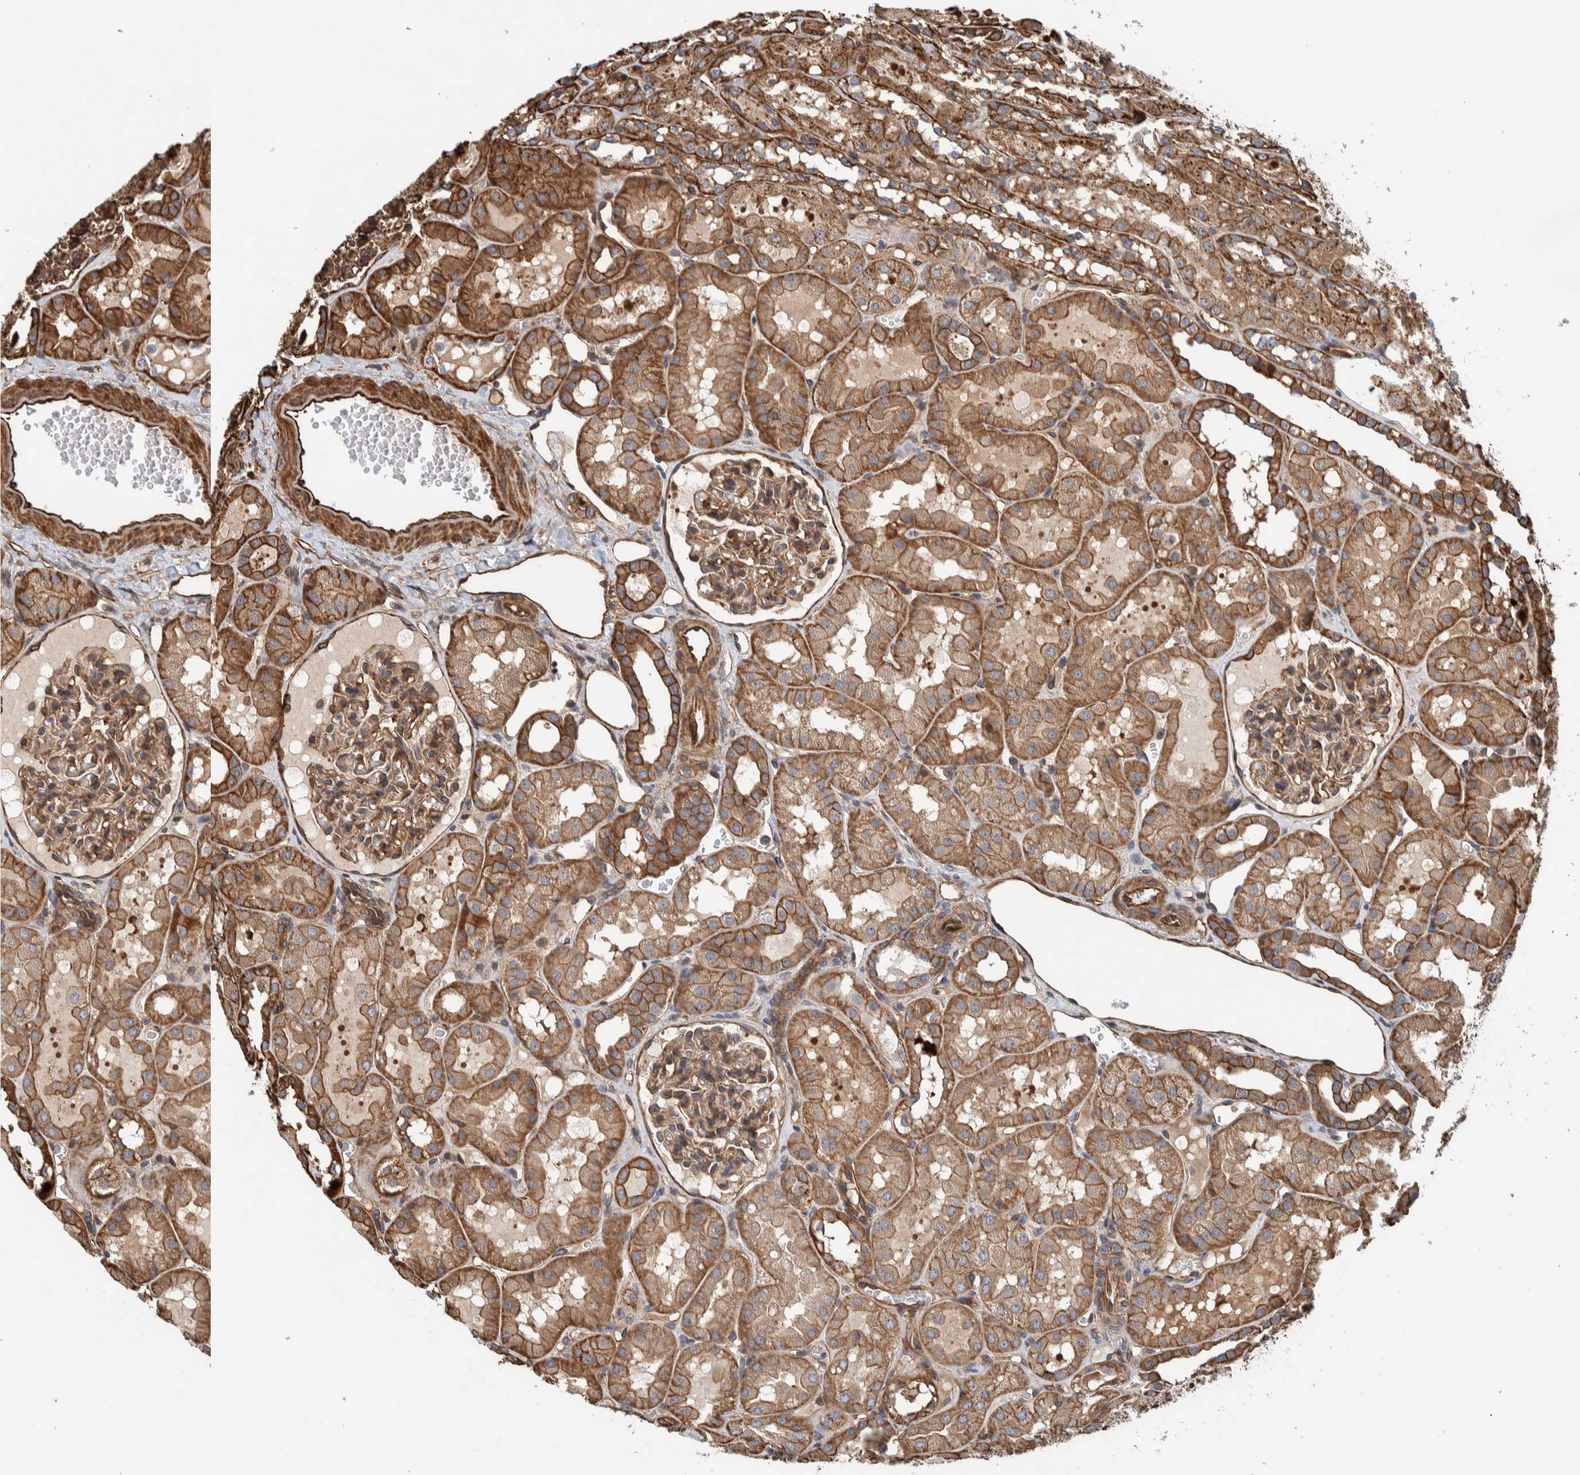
{"staining": {"intensity": "moderate", "quantity": ">75%", "location": "cytoplasmic/membranous"}, "tissue": "kidney", "cell_type": "Cells in glomeruli", "image_type": "normal", "snomed": [{"axis": "morphology", "description": "Normal tissue, NOS"}, {"axis": "topography", "description": "Kidney"}, {"axis": "topography", "description": "Urinary bladder"}], "caption": "DAB (3,3'-diaminobenzidine) immunohistochemical staining of benign human kidney shows moderate cytoplasmic/membranous protein expression in approximately >75% of cells in glomeruli.", "gene": "PKD1L1", "patient": {"sex": "male", "age": 16}}